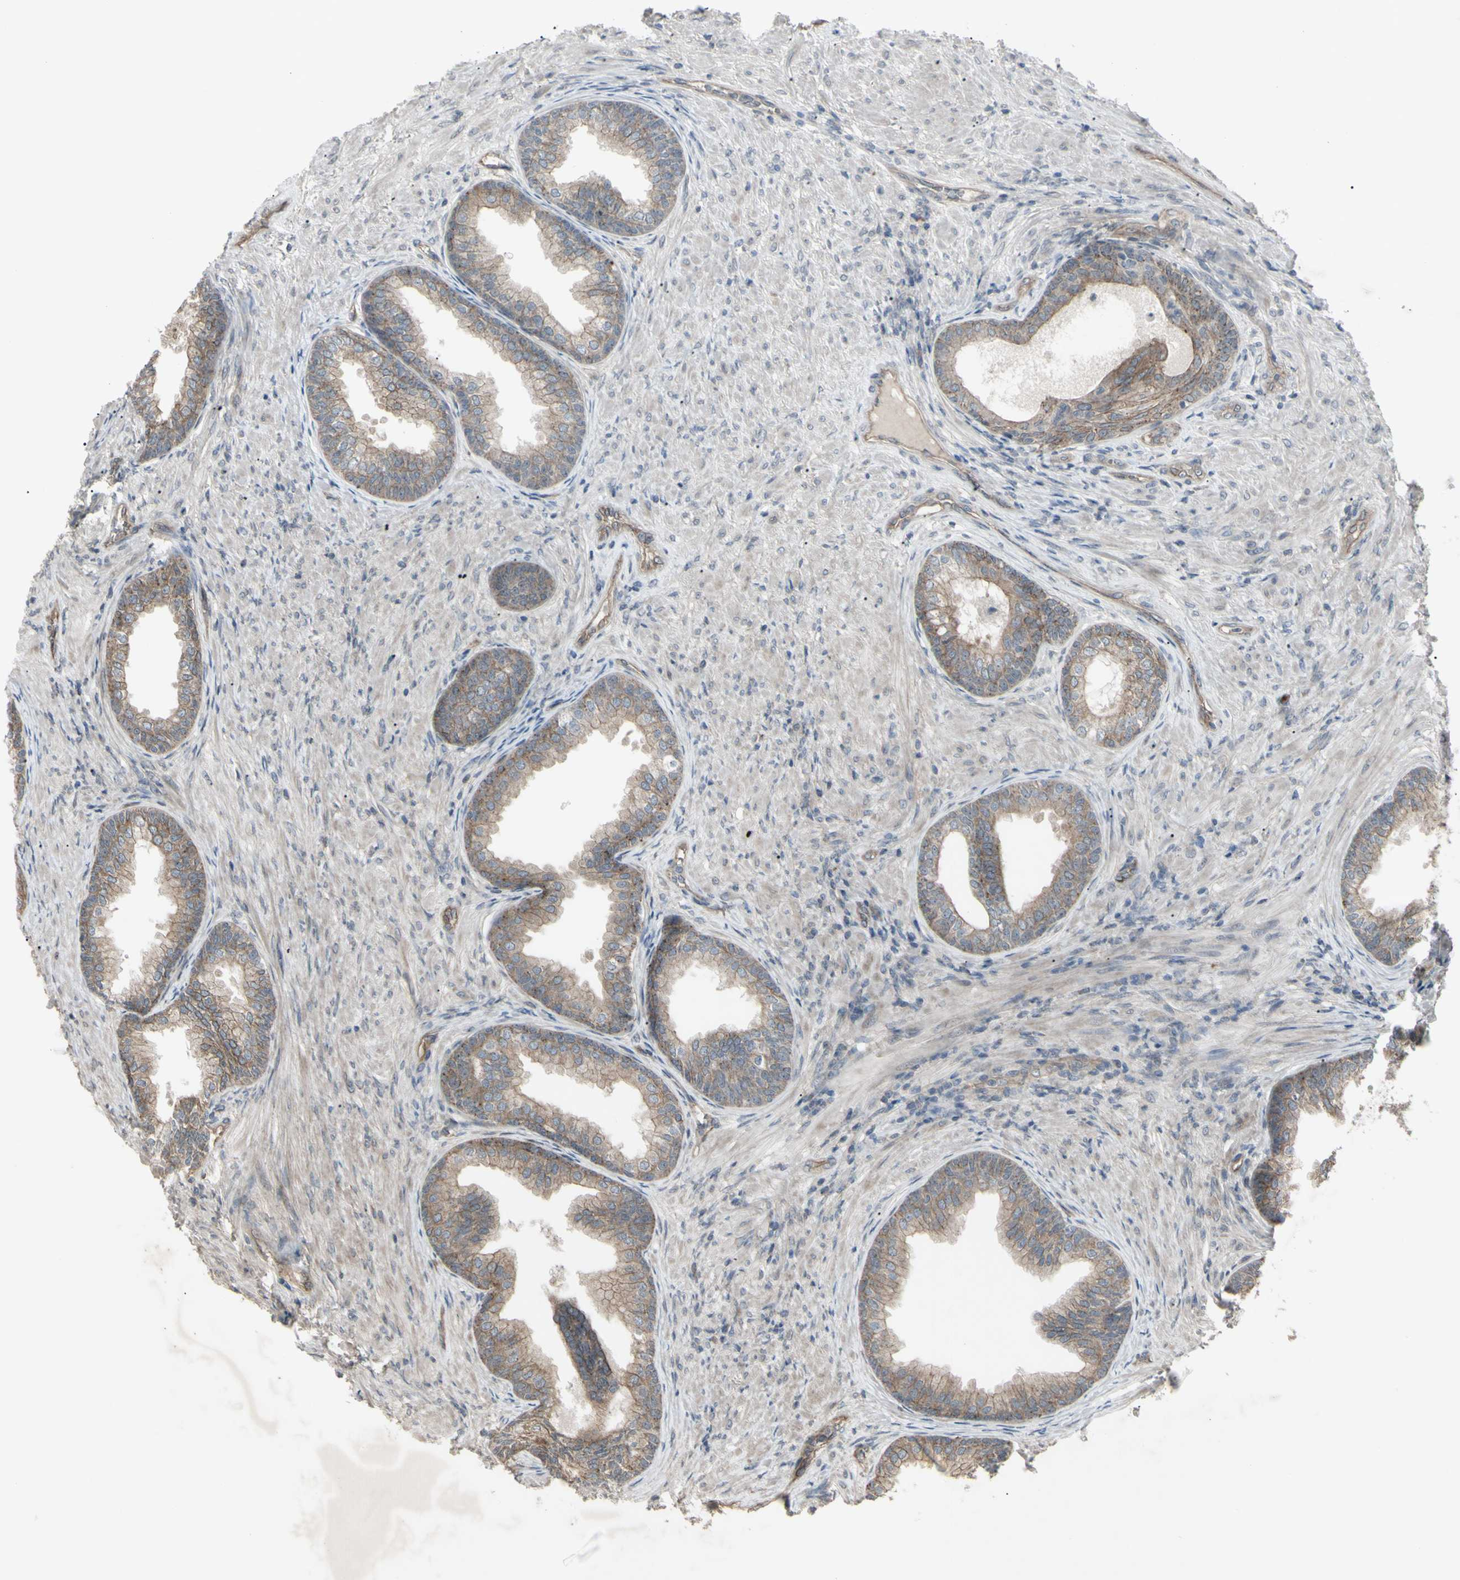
{"staining": {"intensity": "moderate", "quantity": ">75%", "location": "cytoplasmic/membranous"}, "tissue": "prostate", "cell_type": "Glandular cells", "image_type": "normal", "snomed": [{"axis": "morphology", "description": "Normal tissue, NOS"}, {"axis": "topography", "description": "Prostate"}], "caption": "High-magnification brightfield microscopy of unremarkable prostate stained with DAB (3,3'-diaminobenzidine) (brown) and counterstained with hematoxylin (blue). glandular cells exhibit moderate cytoplasmic/membranous staining is seen in about>75% of cells. Immunohistochemistry (ihc) stains the protein of interest in brown and the nuclei are stained blue.", "gene": "JAG1", "patient": {"sex": "male", "age": 76}}